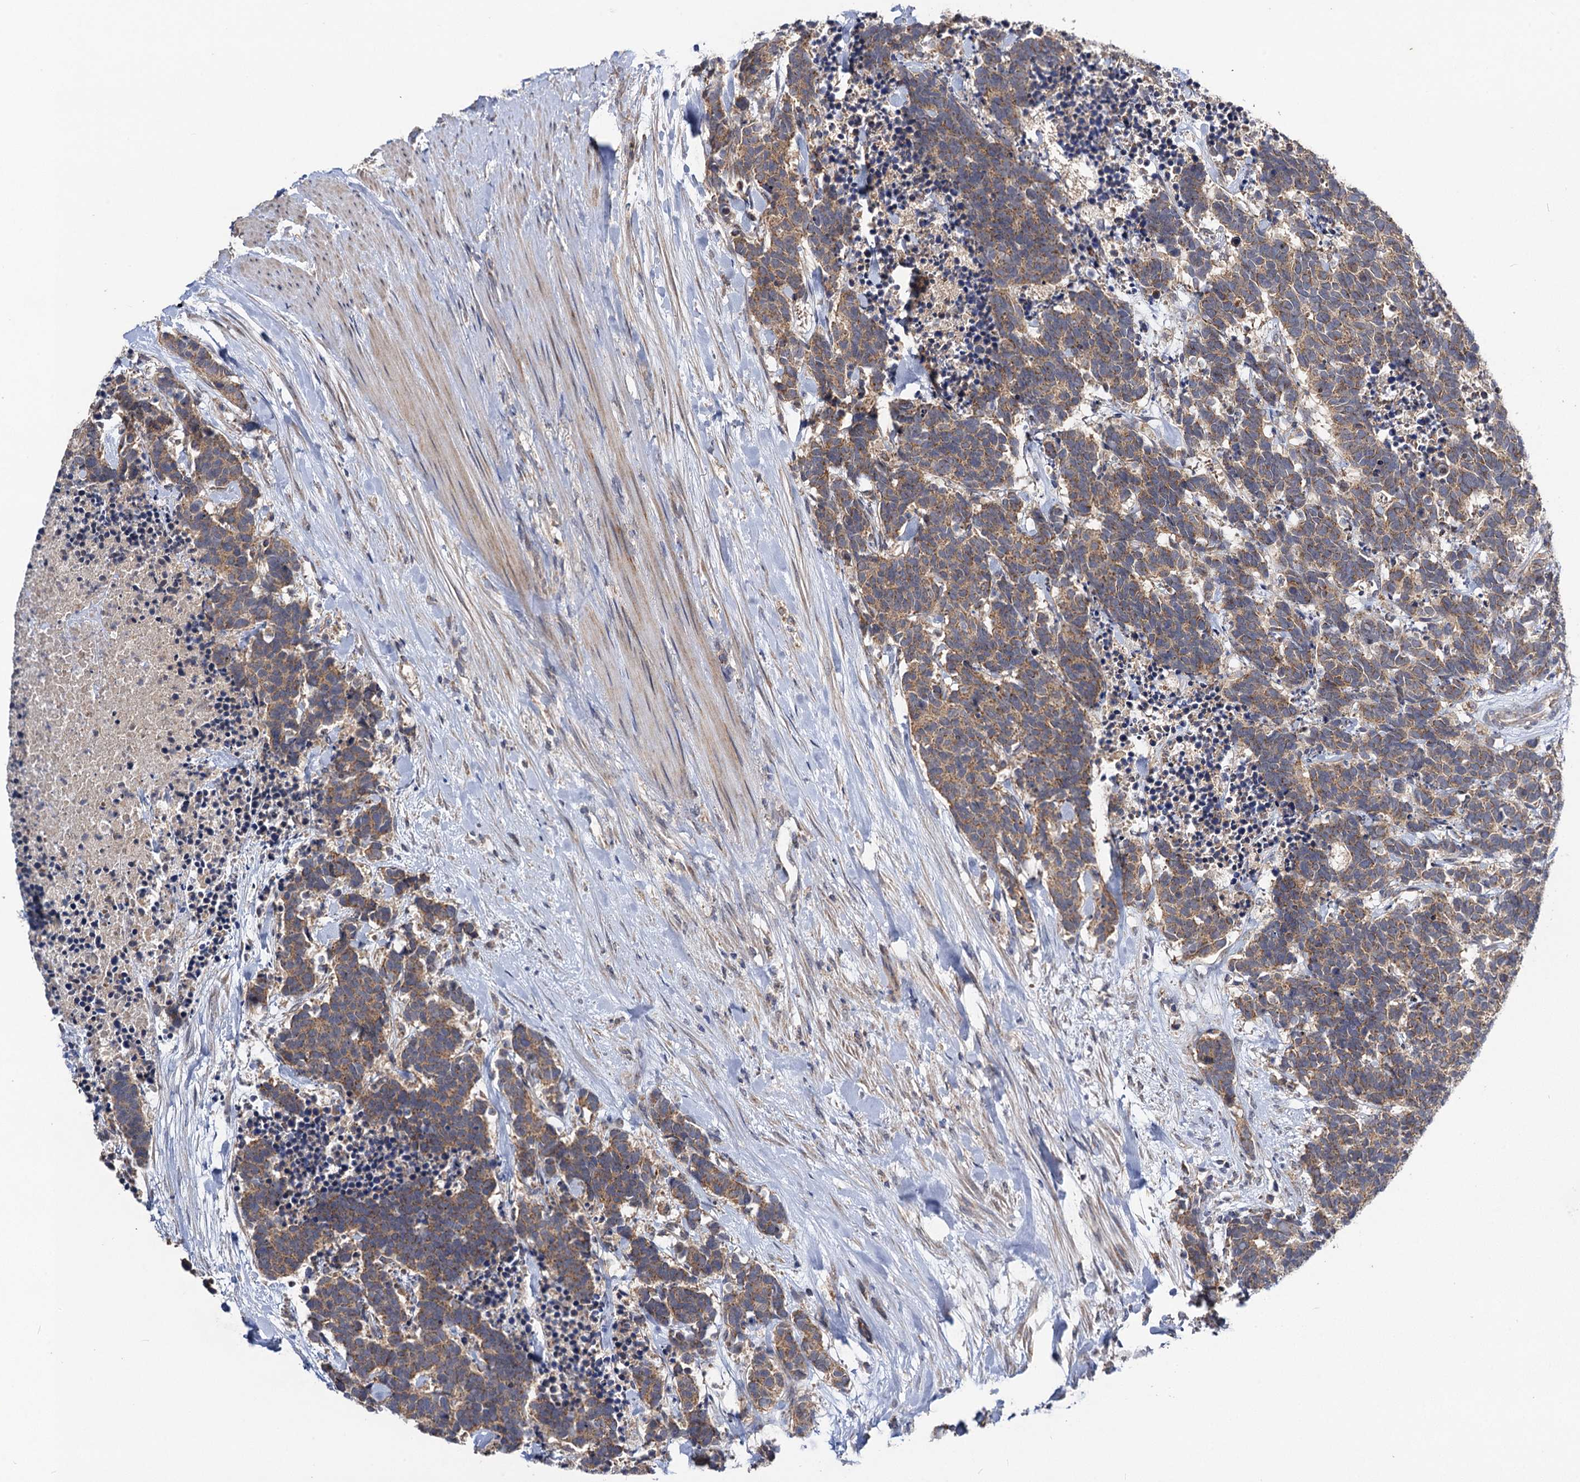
{"staining": {"intensity": "moderate", "quantity": ">75%", "location": "cytoplasmic/membranous"}, "tissue": "carcinoid", "cell_type": "Tumor cells", "image_type": "cancer", "snomed": [{"axis": "morphology", "description": "Carcinoma, NOS"}, {"axis": "morphology", "description": "Carcinoid, malignant, NOS"}, {"axis": "topography", "description": "Prostate"}], "caption": "Immunohistochemical staining of human carcinoid (malignant) displays medium levels of moderate cytoplasmic/membranous protein expression in about >75% of tumor cells.", "gene": "VPS37D", "patient": {"sex": "male", "age": 57}}